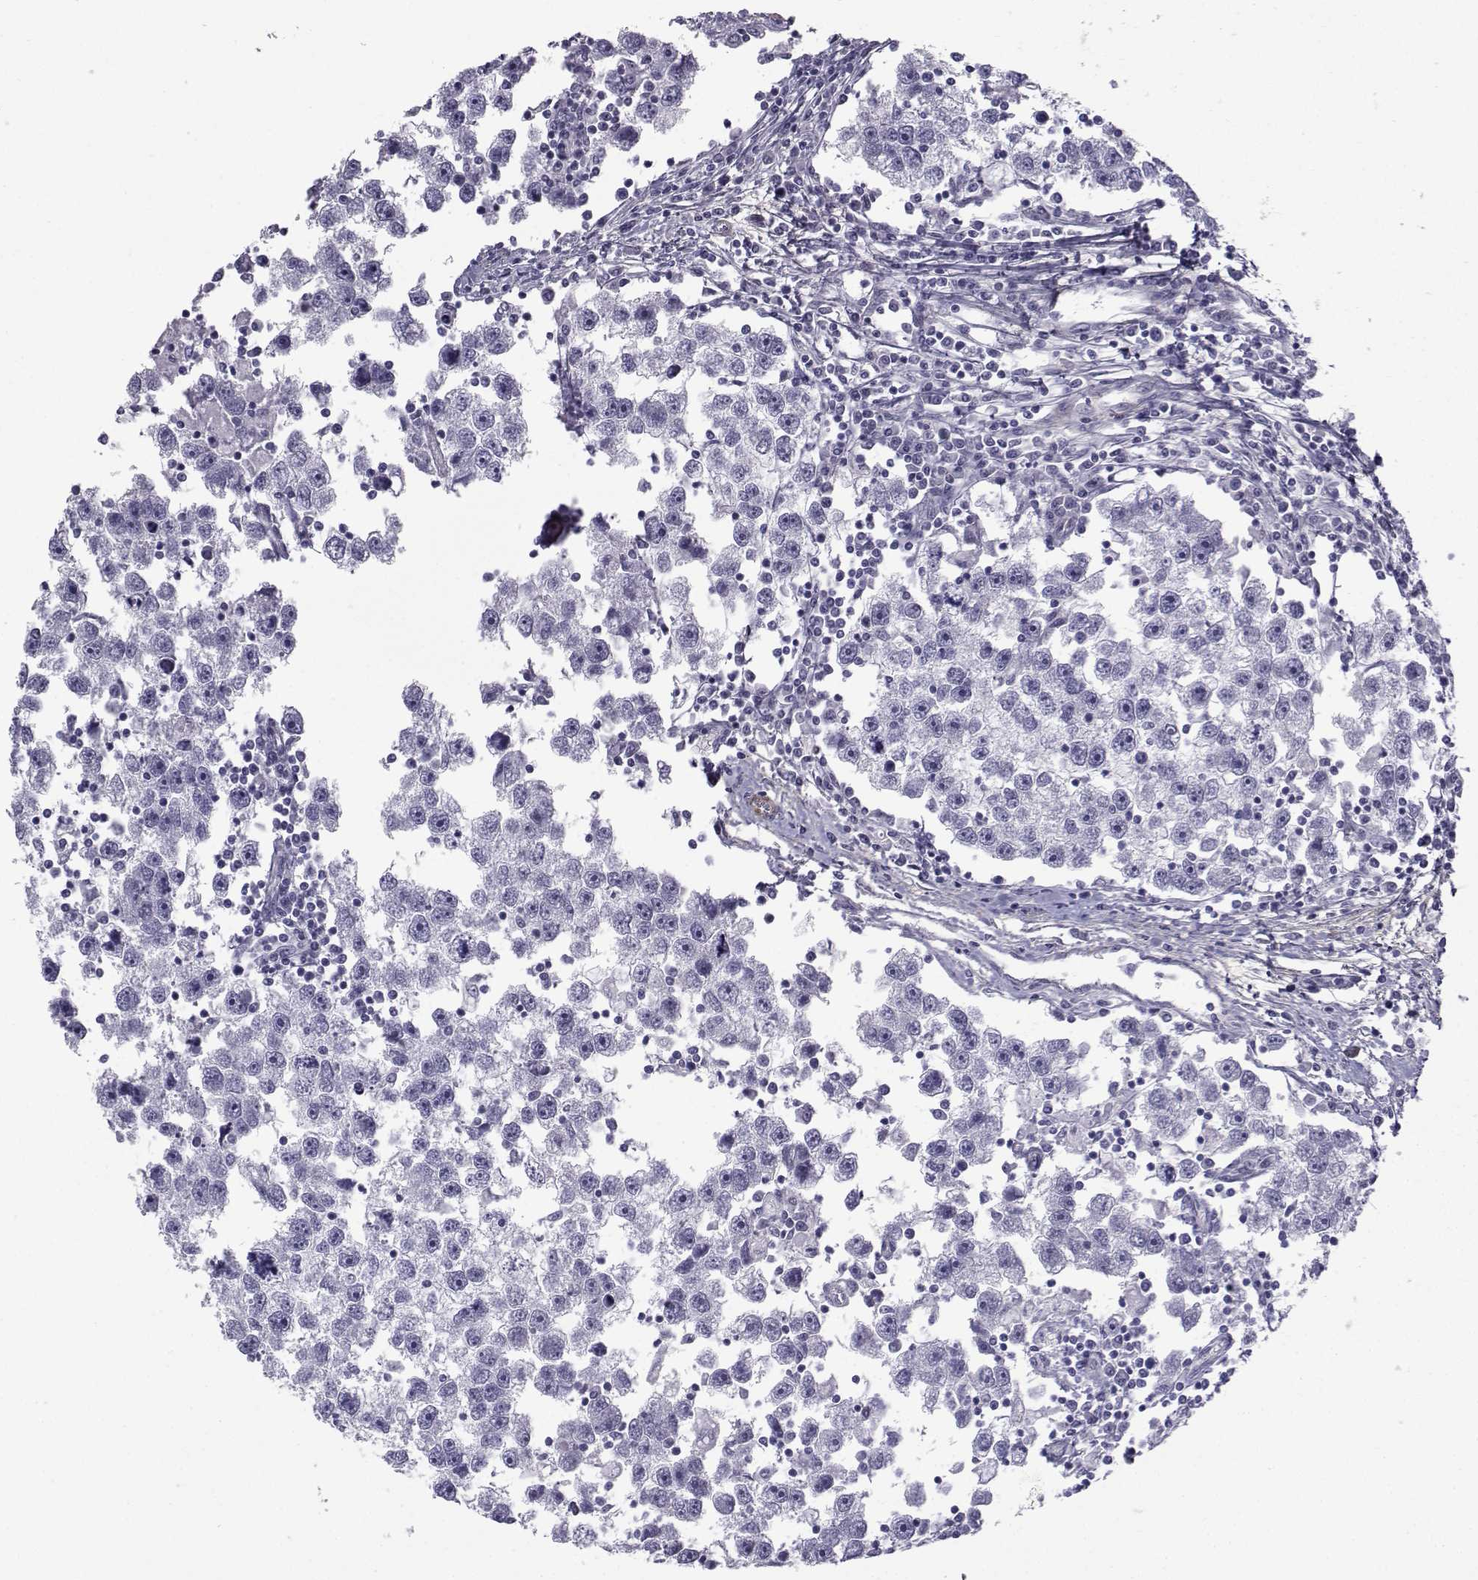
{"staining": {"intensity": "negative", "quantity": "none", "location": "none"}, "tissue": "testis cancer", "cell_type": "Tumor cells", "image_type": "cancer", "snomed": [{"axis": "morphology", "description": "Seminoma, NOS"}, {"axis": "topography", "description": "Testis"}], "caption": "This is an immunohistochemistry (IHC) micrograph of seminoma (testis). There is no staining in tumor cells.", "gene": "SPANXD", "patient": {"sex": "male", "age": 30}}